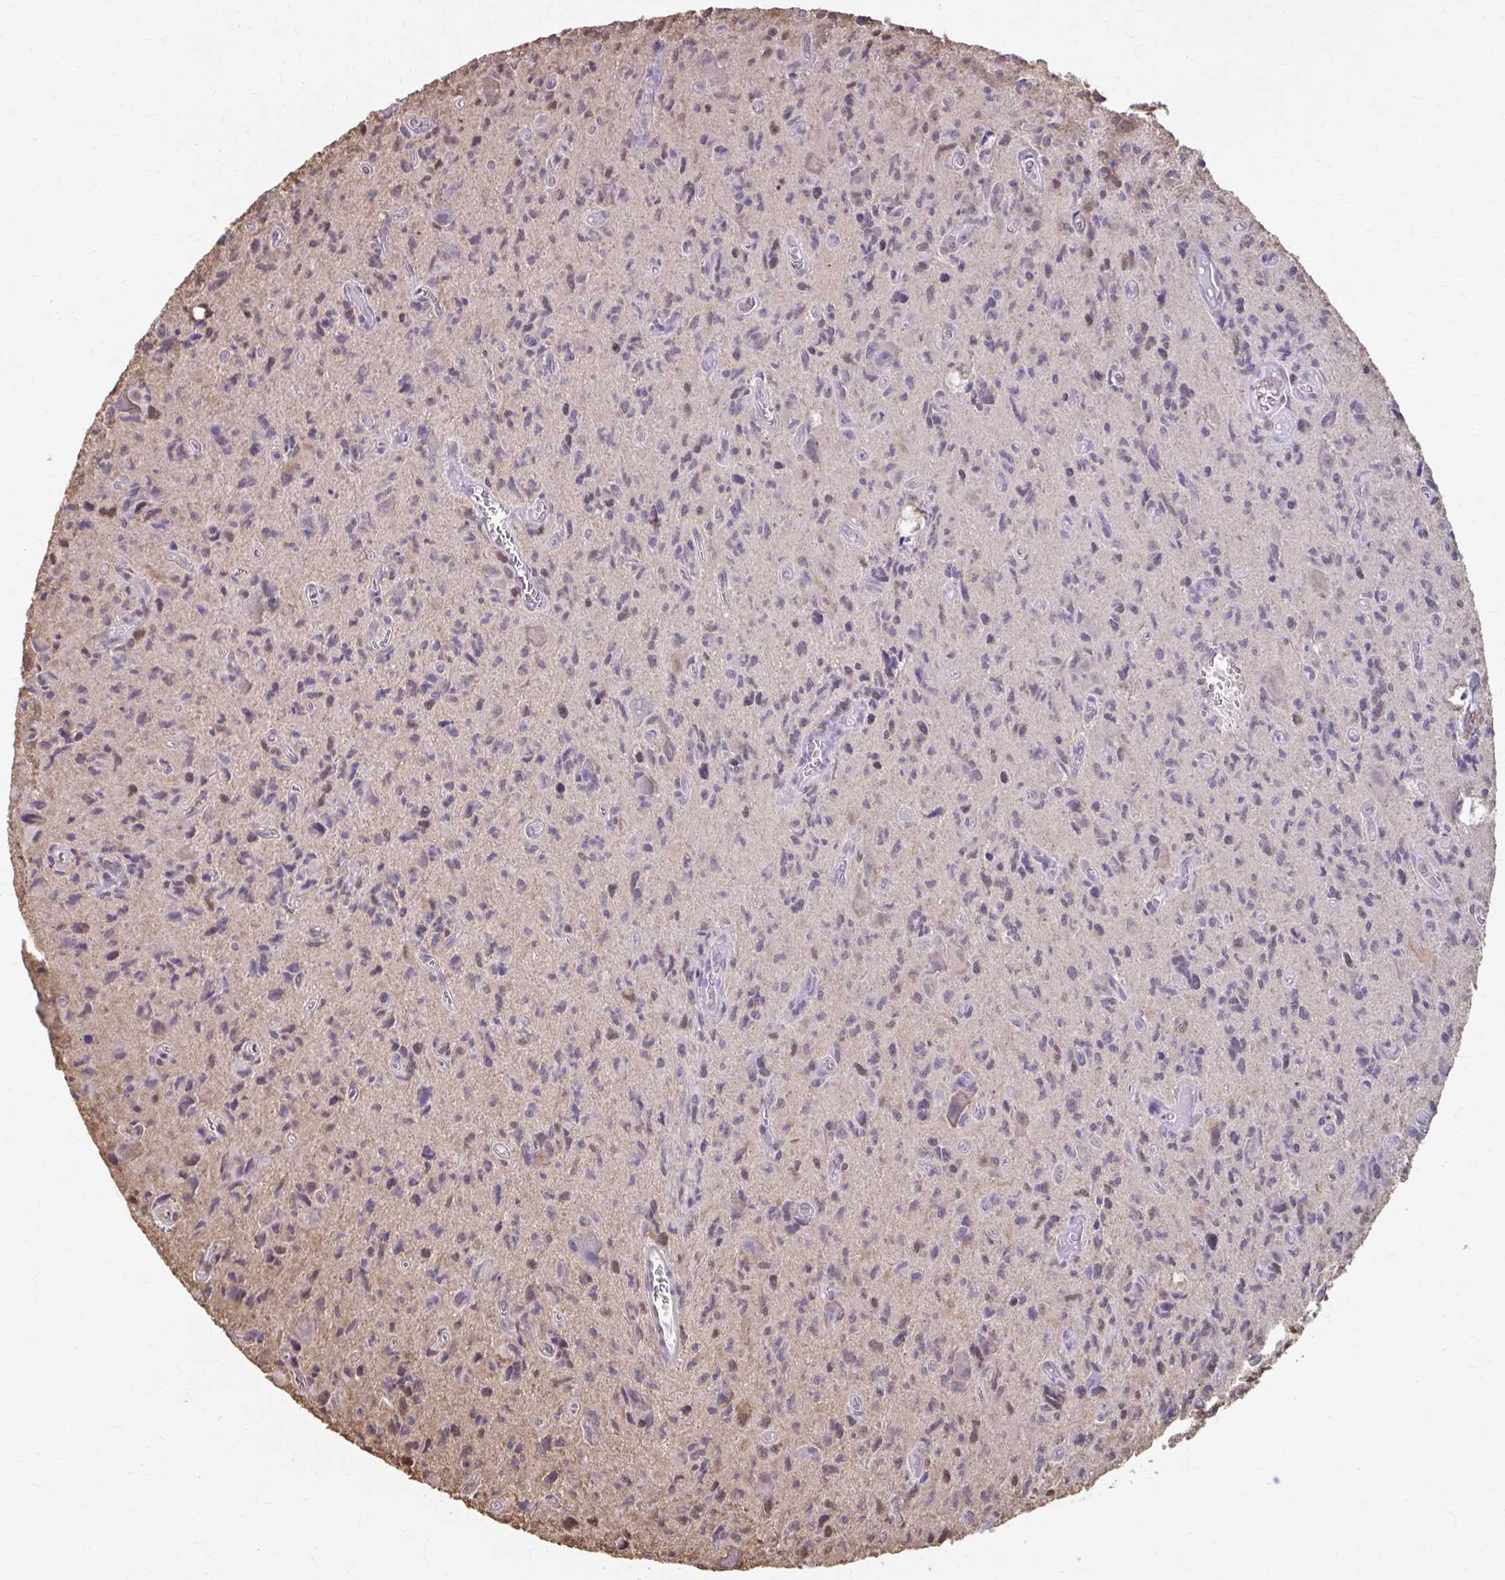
{"staining": {"intensity": "weak", "quantity": "<25%", "location": "cytoplasmic/membranous,nuclear"}, "tissue": "glioma", "cell_type": "Tumor cells", "image_type": "cancer", "snomed": [{"axis": "morphology", "description": "Glioma, malignant, High grade"}, {"axis": "topography", "description": "Brain"}], "caption": "Tumor cells are negative for protein expression in human glioma. The staining was performed using DAB to visualize the protein expression in brown, while the nuclei were stained in blue with hematoxylin (Magnification: 20x).", "gene": "ING4", "patient": {"sex": "male", "age": 76}}